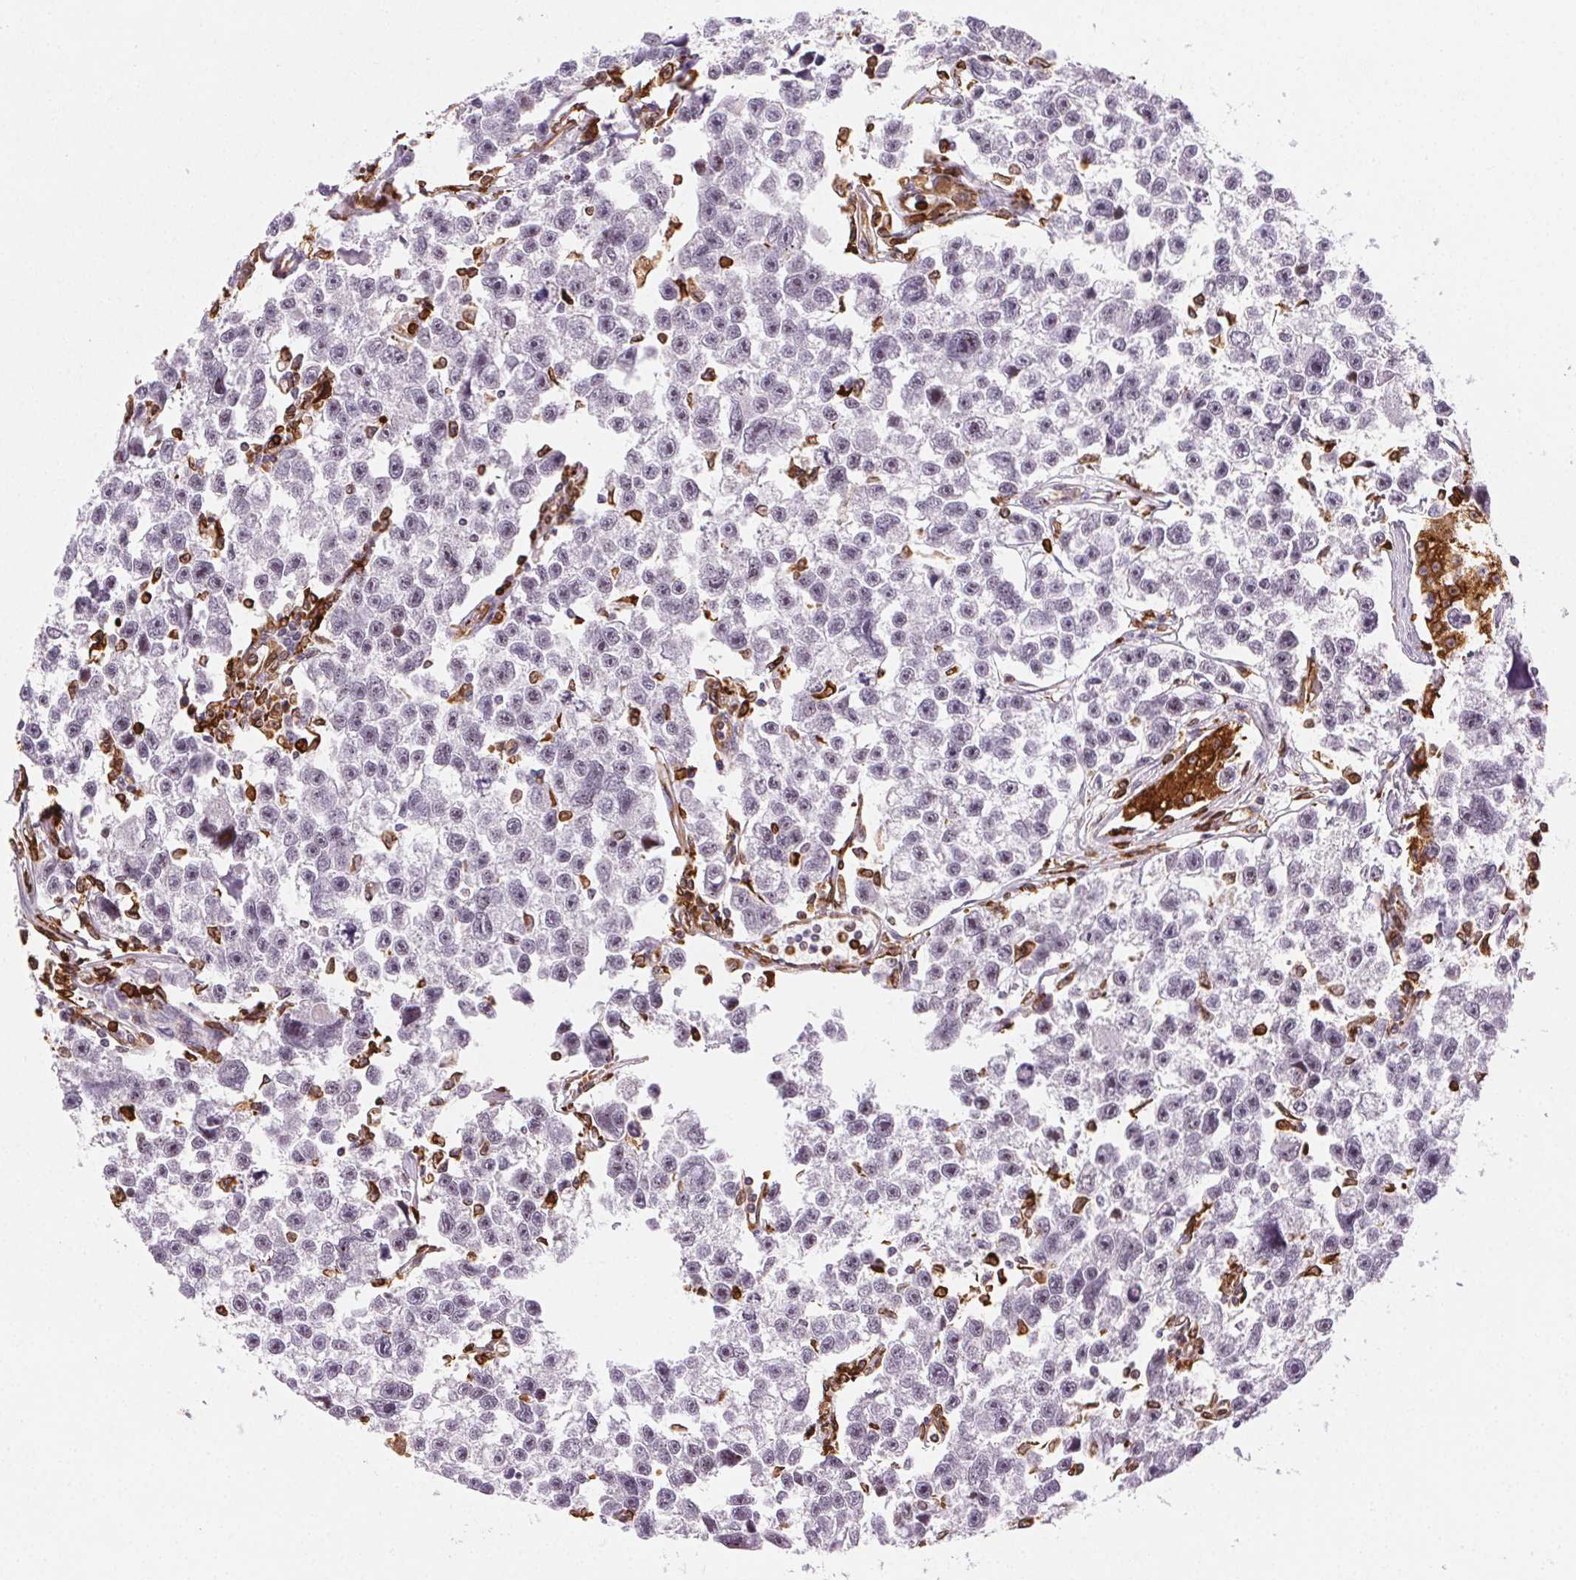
{"staining": {"intensity": "negative", "quantity": "none", "location": "none"}, "tissue": "testis cancer", "cell_type": "Tumor cells", "image_type": "cancer", "snomed": [{"axis": "morphology", "description": "Seminoma, NOS"}, {"axis": "topography", "description": "Testis"}], "caption": "Immunohistochemical staining of human seminoma (testis) displays no significant positivity in tumor cells.", "gene": "RNASET2", "patient": {"sex": "male", "age": 26}}